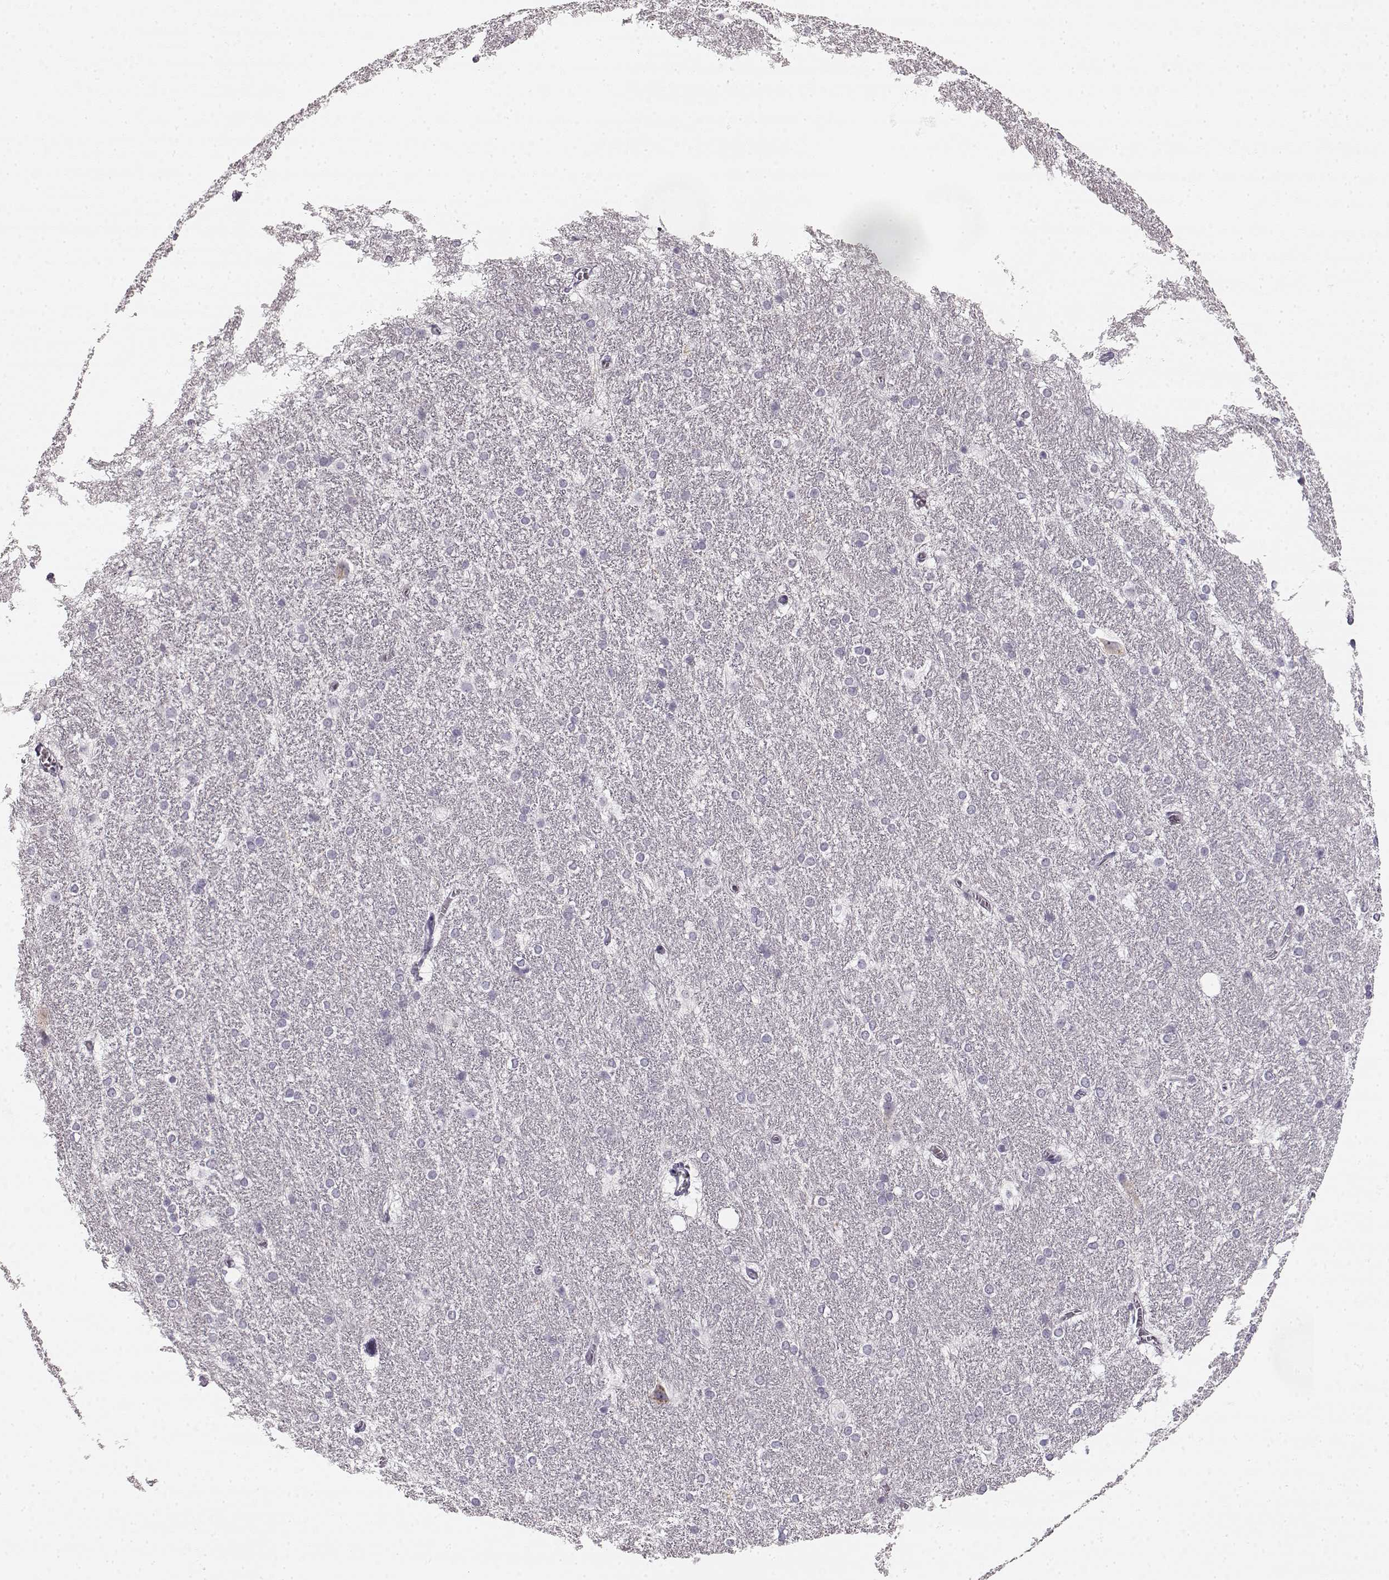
{"staining": {"intensity": "negative", "quantity": "none", "location": "none"}, "tissue": "hippocampus", "cell_type": "Glial cells", "image_type": "normal", "snomed": [{"axis": "morphology", "description": "Normal tissue, NOS"}, {"axis": "topography", "description": "Cerebral cortex"}, {"axis": "topography", "description": "Hippocampus"}], "caption": "This is an immunohistochemistry photomicrograph of benign hippocampus. There is no staining in glial cells.", "gene": "KIAA0319", "patient": {"sex": "female", "age": 19}}